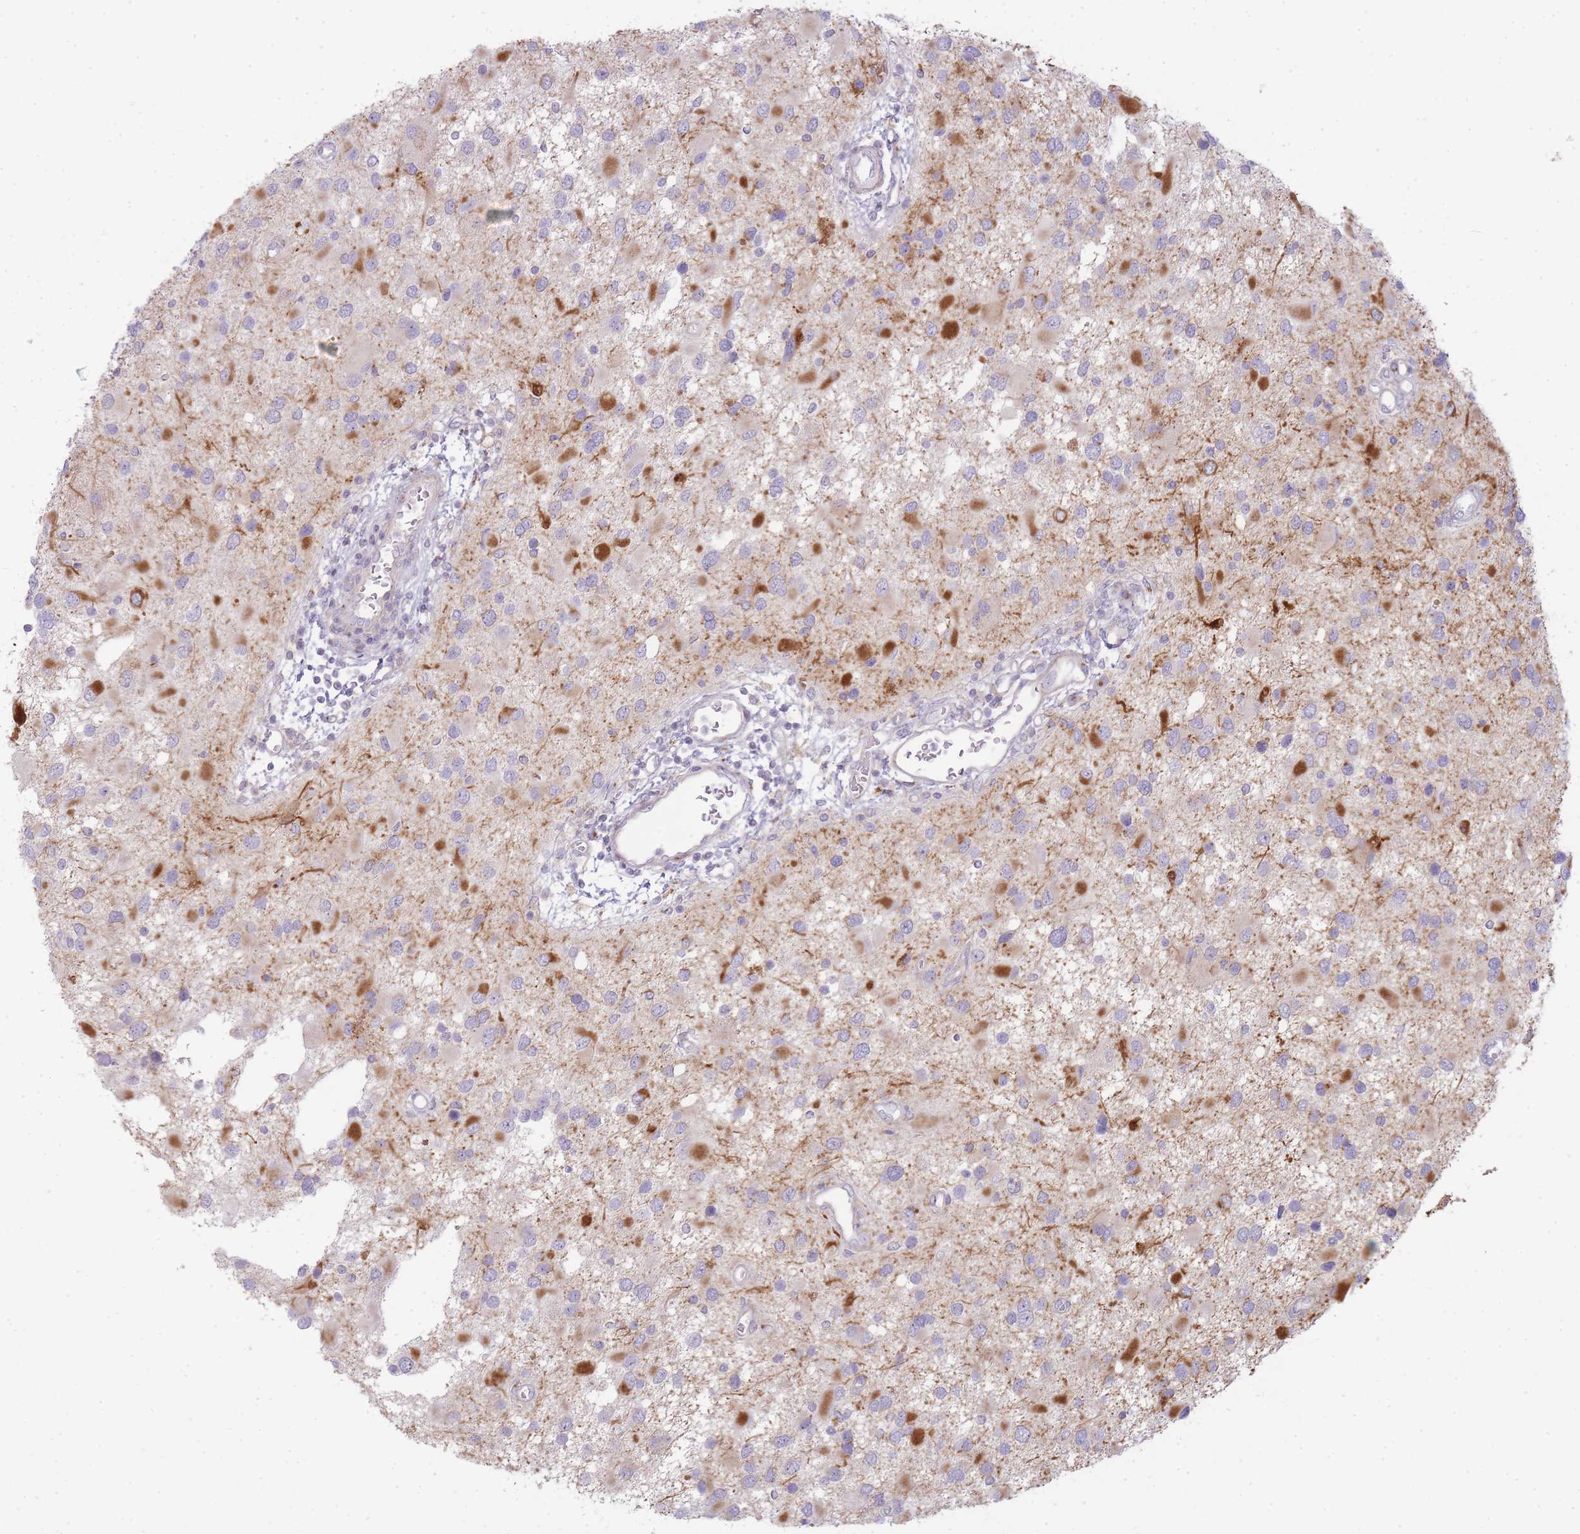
{"staining": {"intensity": "moderate", "quantity": "<25%", "location": "cytoplasmic/membranous"}, "tissue": "glioma", "cell_type": "Tumor cells", "image_type": "cancer", "snomed": [{"axis": "morphology", "description": "Glioma, malignant, High grade"}, {"axis": "topography", "description": "Brain"}], "caption": "Brown immunohistochemical staining in human malignant high-grade glioma exhibits moderate cytoplasmic/membranous staining in about <25% of tumor cells.", "gene": "PPP3R2", "patient": {"sex": "male", "age": 53}}